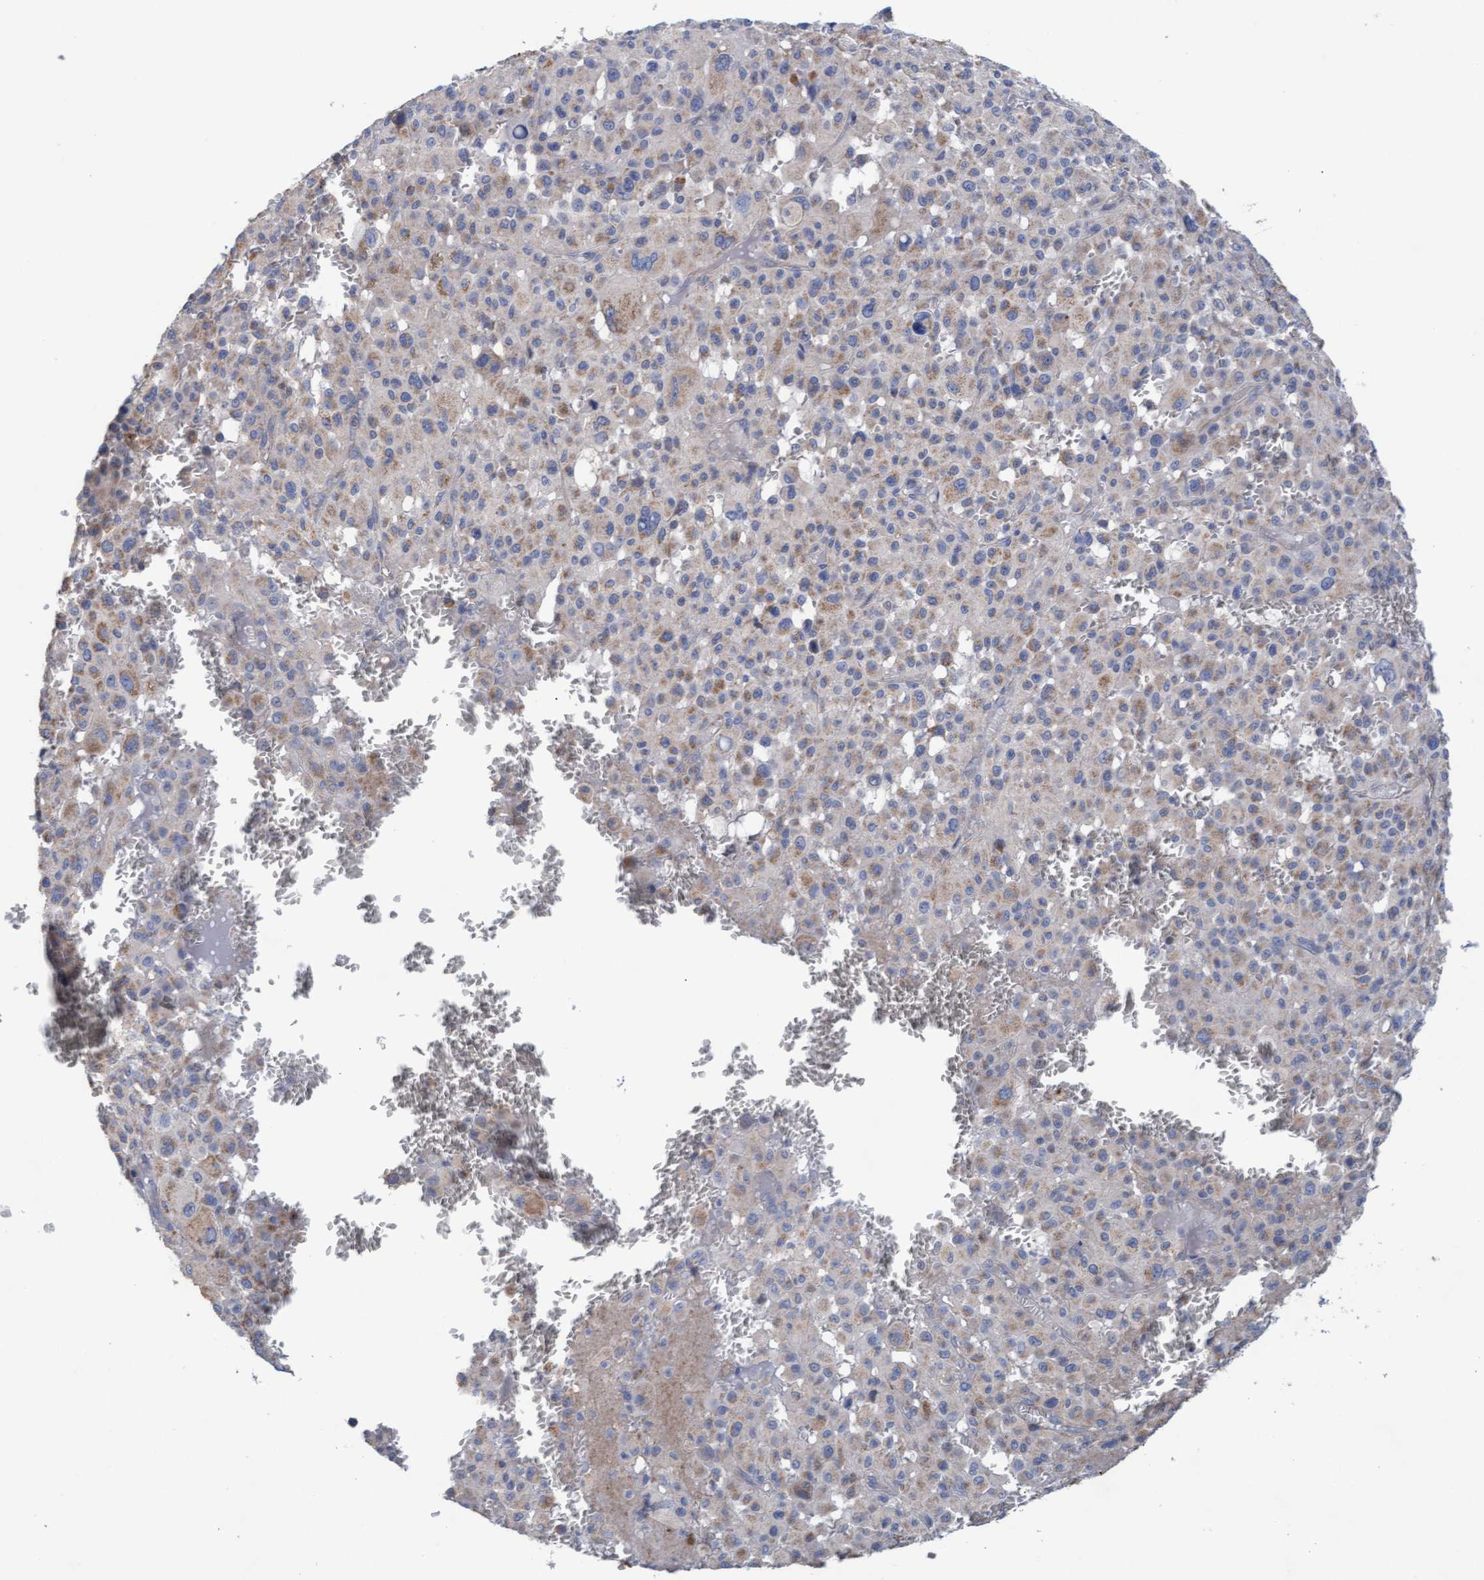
{"staining": {"intensity": "weak", "quantity": ">75%", "location": "cytoplasmic/membranous"}, "tissue": "melanoma", "cell_type": "Tumor cells", "image_type": "cancer", "snomed": [{"axis": "morphology", "description": "Malignant melanoma, Metastatic site"}, {"axis": "topography", "description": "Skin"}], "caption": "Weak cytoplasmic/membranous staining for a protein is seen in about >75% of tumor cells of malignant melanoma (metastatic site) using IHC.", "gene": "MRPL38", "patient": {"sex": "female", "age": 74}}